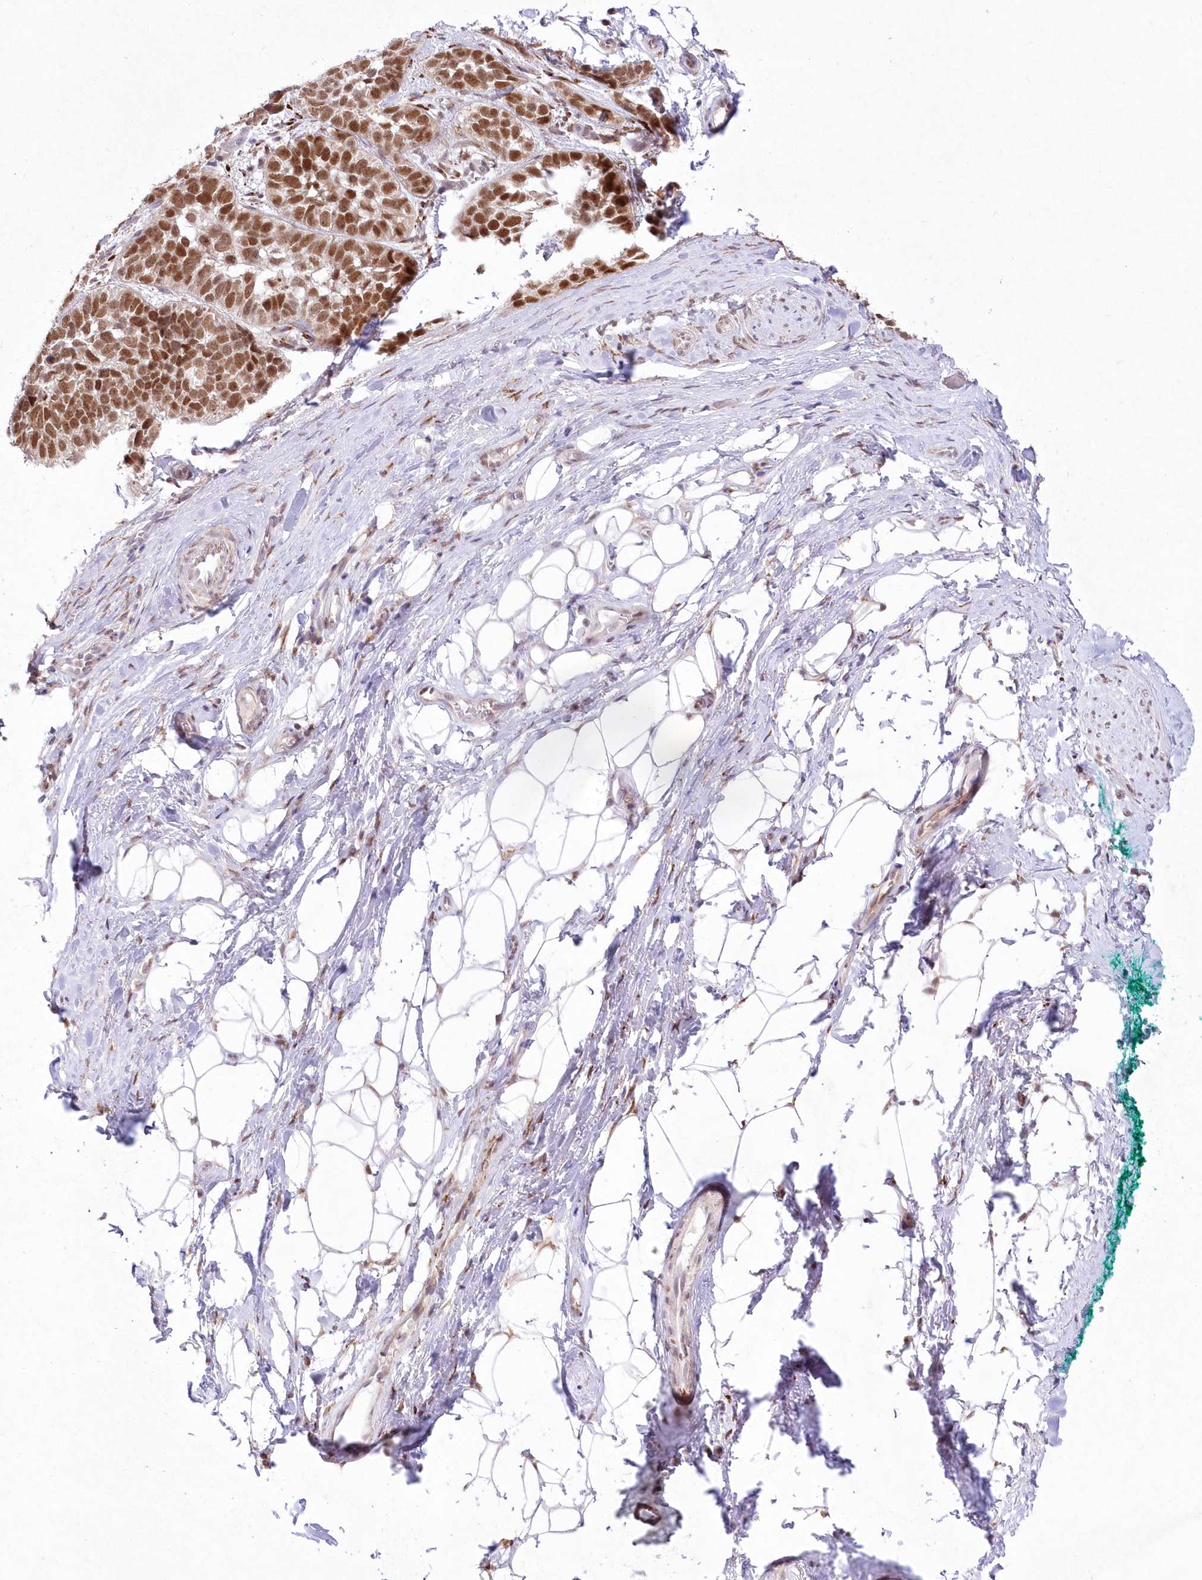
{"staining": {"intensity": "moderate", "quantity": ">75%", "location": "nuclear"}, "tissue": "skin cancer", "cell_type": "Tumor cells", "image_type": "cancer", "snomed": [{"axis": "morphology", "description": "Basal cell carcinoma"}, {"axis": "topography", "description": "Skin"}], "caption": "A high-resolution photomicrograph shows IHC staining of skin cancer (basal cell carcinoma), which displays moderate nuclear expression in about >75% of tumor cells.", "gene": "LDB1", "patient": {"sex": "male", "age": 62}}